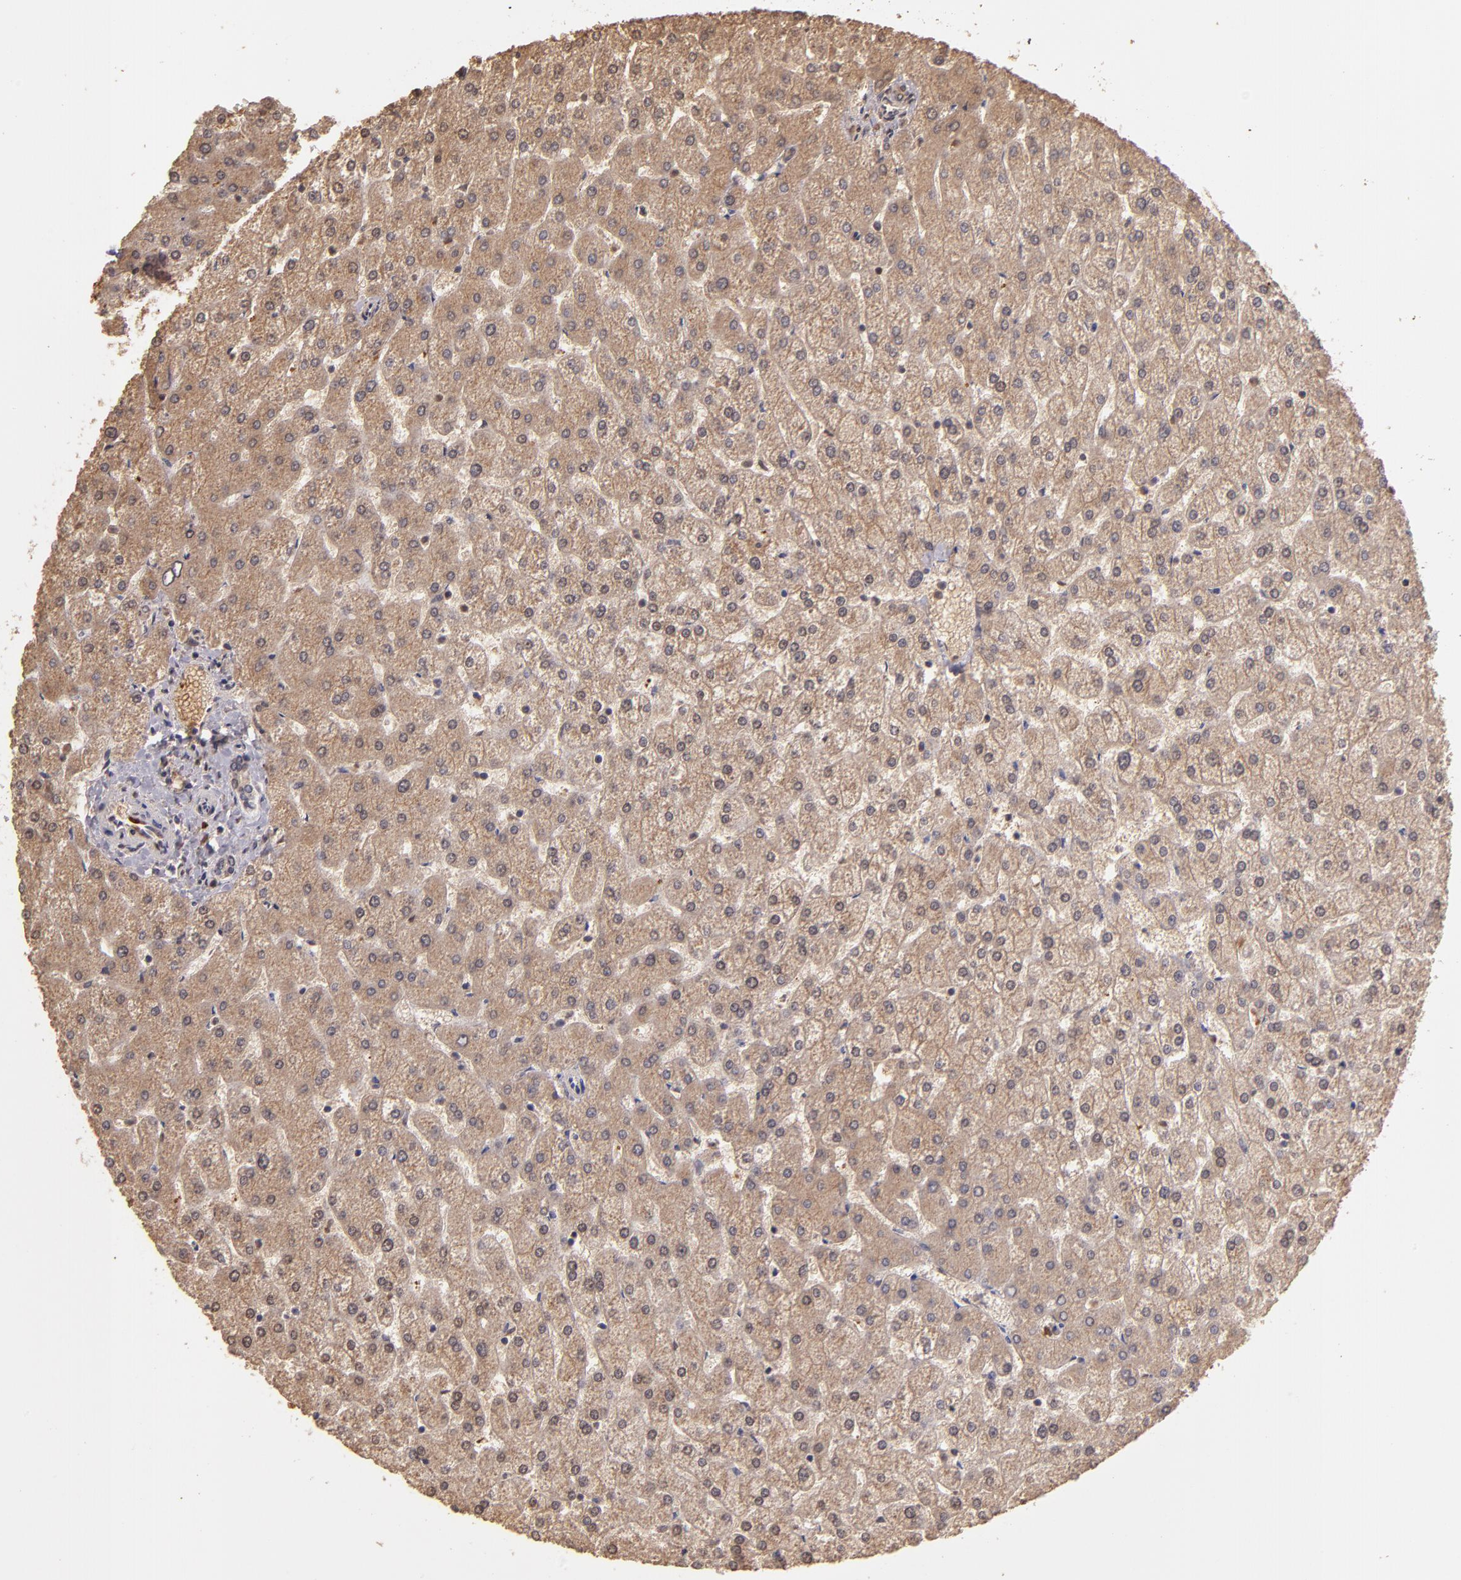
{"staining": {"intensity": "moderate", "quantity": ">75%", "location": "cytoplasmic/membranous"}, "tissue": "liver", "cell_type": "Cholangiocytes", "image_type": "normal", "snomed": [{"axis": "morphology", "description": "Normal tissue, NOS"}, {"axis": "topography", "description": "Liver"}], "caption": "The image displays staining of normal liver, revealing moderate cytoplasmic/membranous protein staining (brown color) within cholangiocytes. (brown staining indicates protein expression, while blue staining denotes nuclei).", "gene": "SERPINC1", "patient": {"sex": "female", "age": 32}}